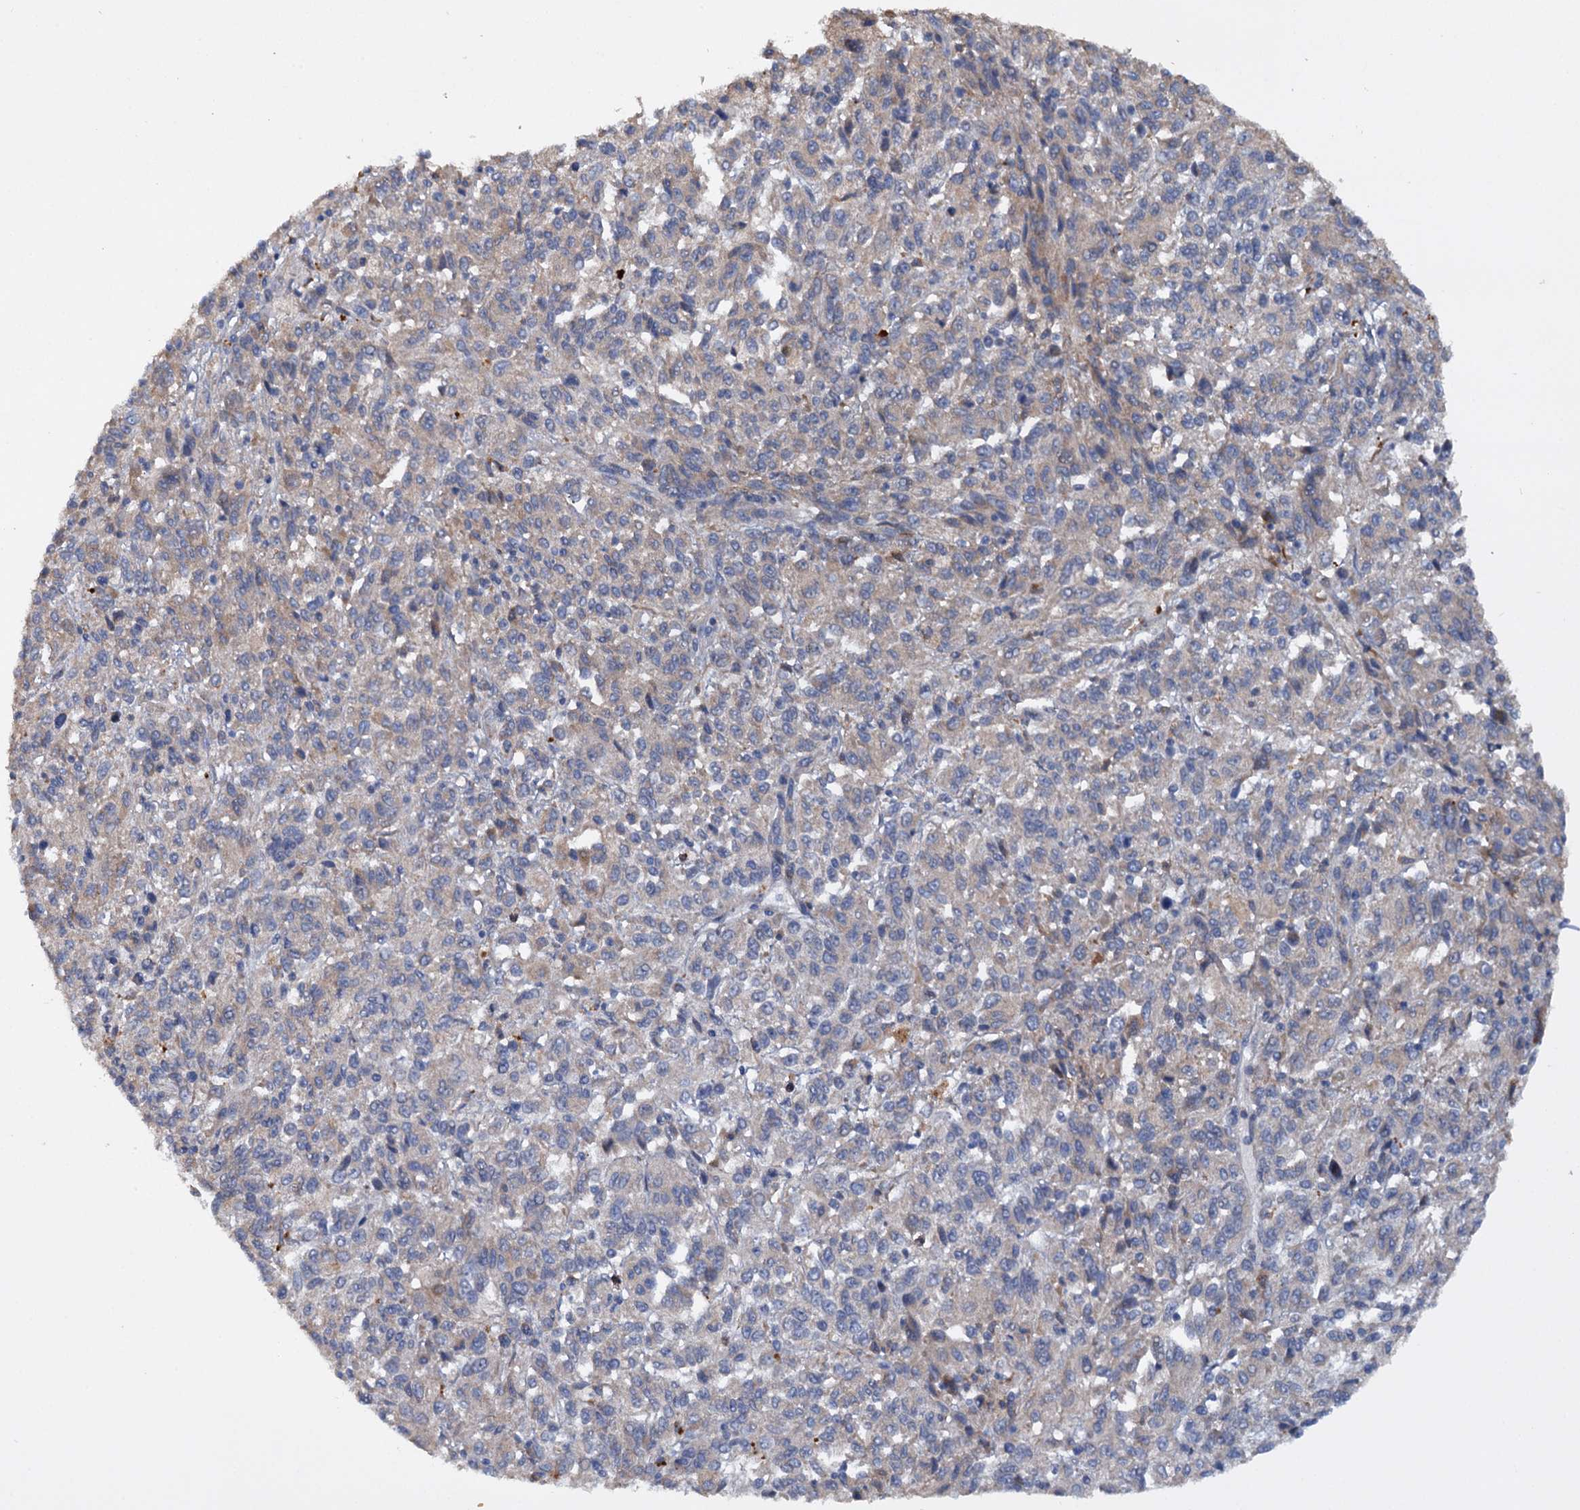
{"staining": {"intensity": "negative", "quantity": "none", "location": "none"}, "tissue": "melanoma", "cell_type": "Tumor cells", "image_type": "cancer", "snomed": [{"axis": "morphology", "description": "Malignant melanoma, Metastatic site"}, {"axis": "topography", "description": "Lung"}], "caption": "This is a photomicrograph of immunohistochemistry staining of malignant melanoma (metastatic site), which shows no positivity in tumor cells. (Brightfield microscopy of DAB (3,3'-diaminobenzidine) immunohistochemistry (IHC) at high magnification).", "gene": "ETFBKMT", "patient": {"sex": "male", "age": 64}}